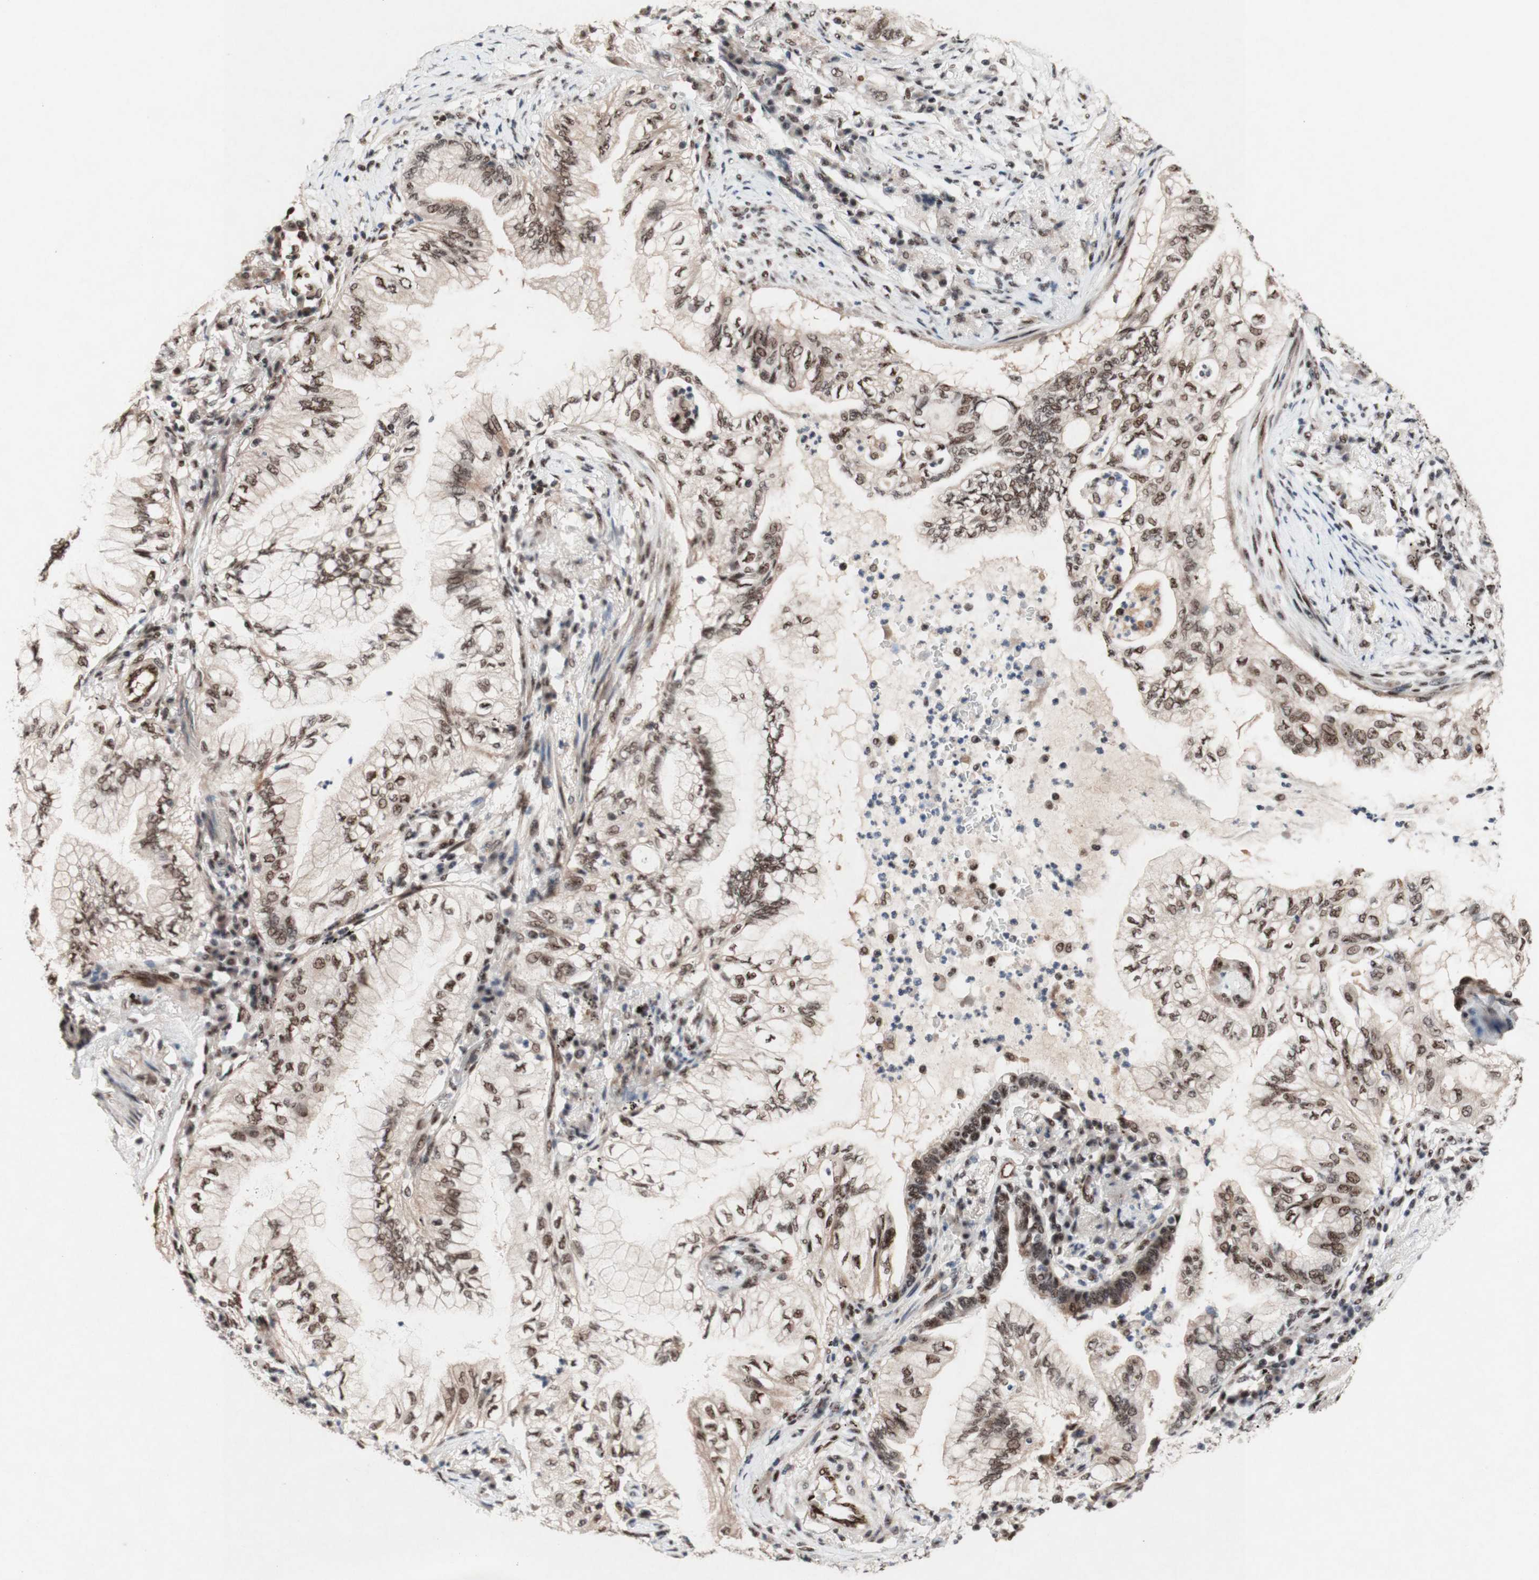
{"staining": {"intensity": "moderate", "quantity": ">75%", "location": "nuclear"}, "tissue": "lung cancer", "cell_type": "Tumor cells", "image_type": "cancer", "snomed": [{"axis": "morphology", "description": "Normal tissue, NOS"}, {"axis": "morphology", "description": "Adenocarcinoma, NOS"}, {"axis": "topography", "description": "Bronchus"}, {"axis": "topography", "description": "Lung"}], "caption": "Lung cancer stained with immunohistochemistry (IHC) displays moderate nuclear staining in approximately >75% of tumor cells.", "gene": "TLE1", "patient": {"sex": "female", "age": 70}}